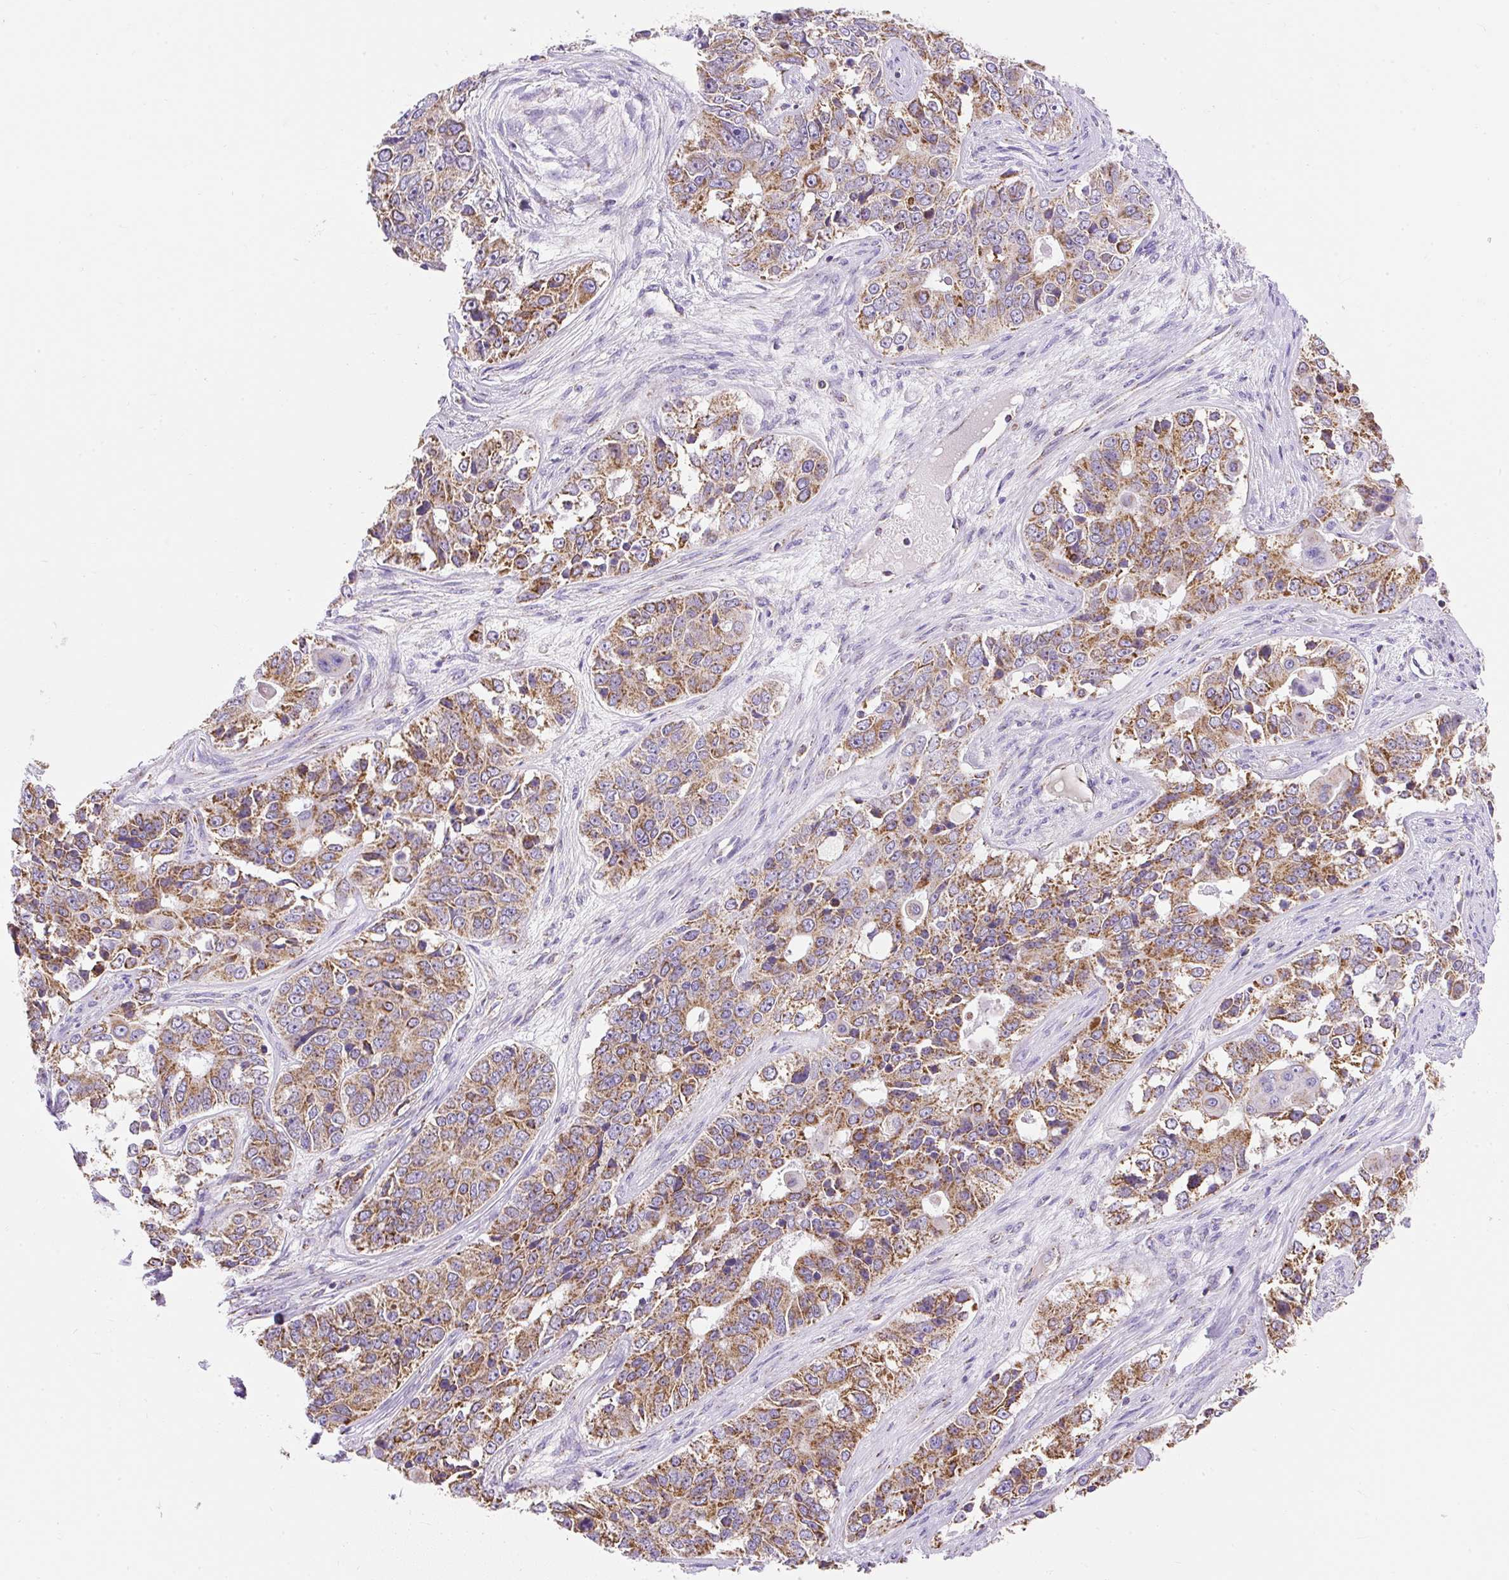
{"staining": {"intensity": "moderate", "quantity": ">75%", "location": "cytoplasmic/membranous"}, "tissue": "ovarian cancer", "cell_type": "Tumor cells", "image_type": "cancer", "snomed": [{"axis": "morphology", "description": "Carcinoma, endometroid"}, {"axis": "topography", "description": "Ovary"}], "caption": "Brown immunohistochemical staining in ovarian cancer reveals moderate cytoplasmic/membranous positivity in about >75% of tumor cells.", "gene": "DAAM2", "patient": {"sex": "female", "age": 51}}